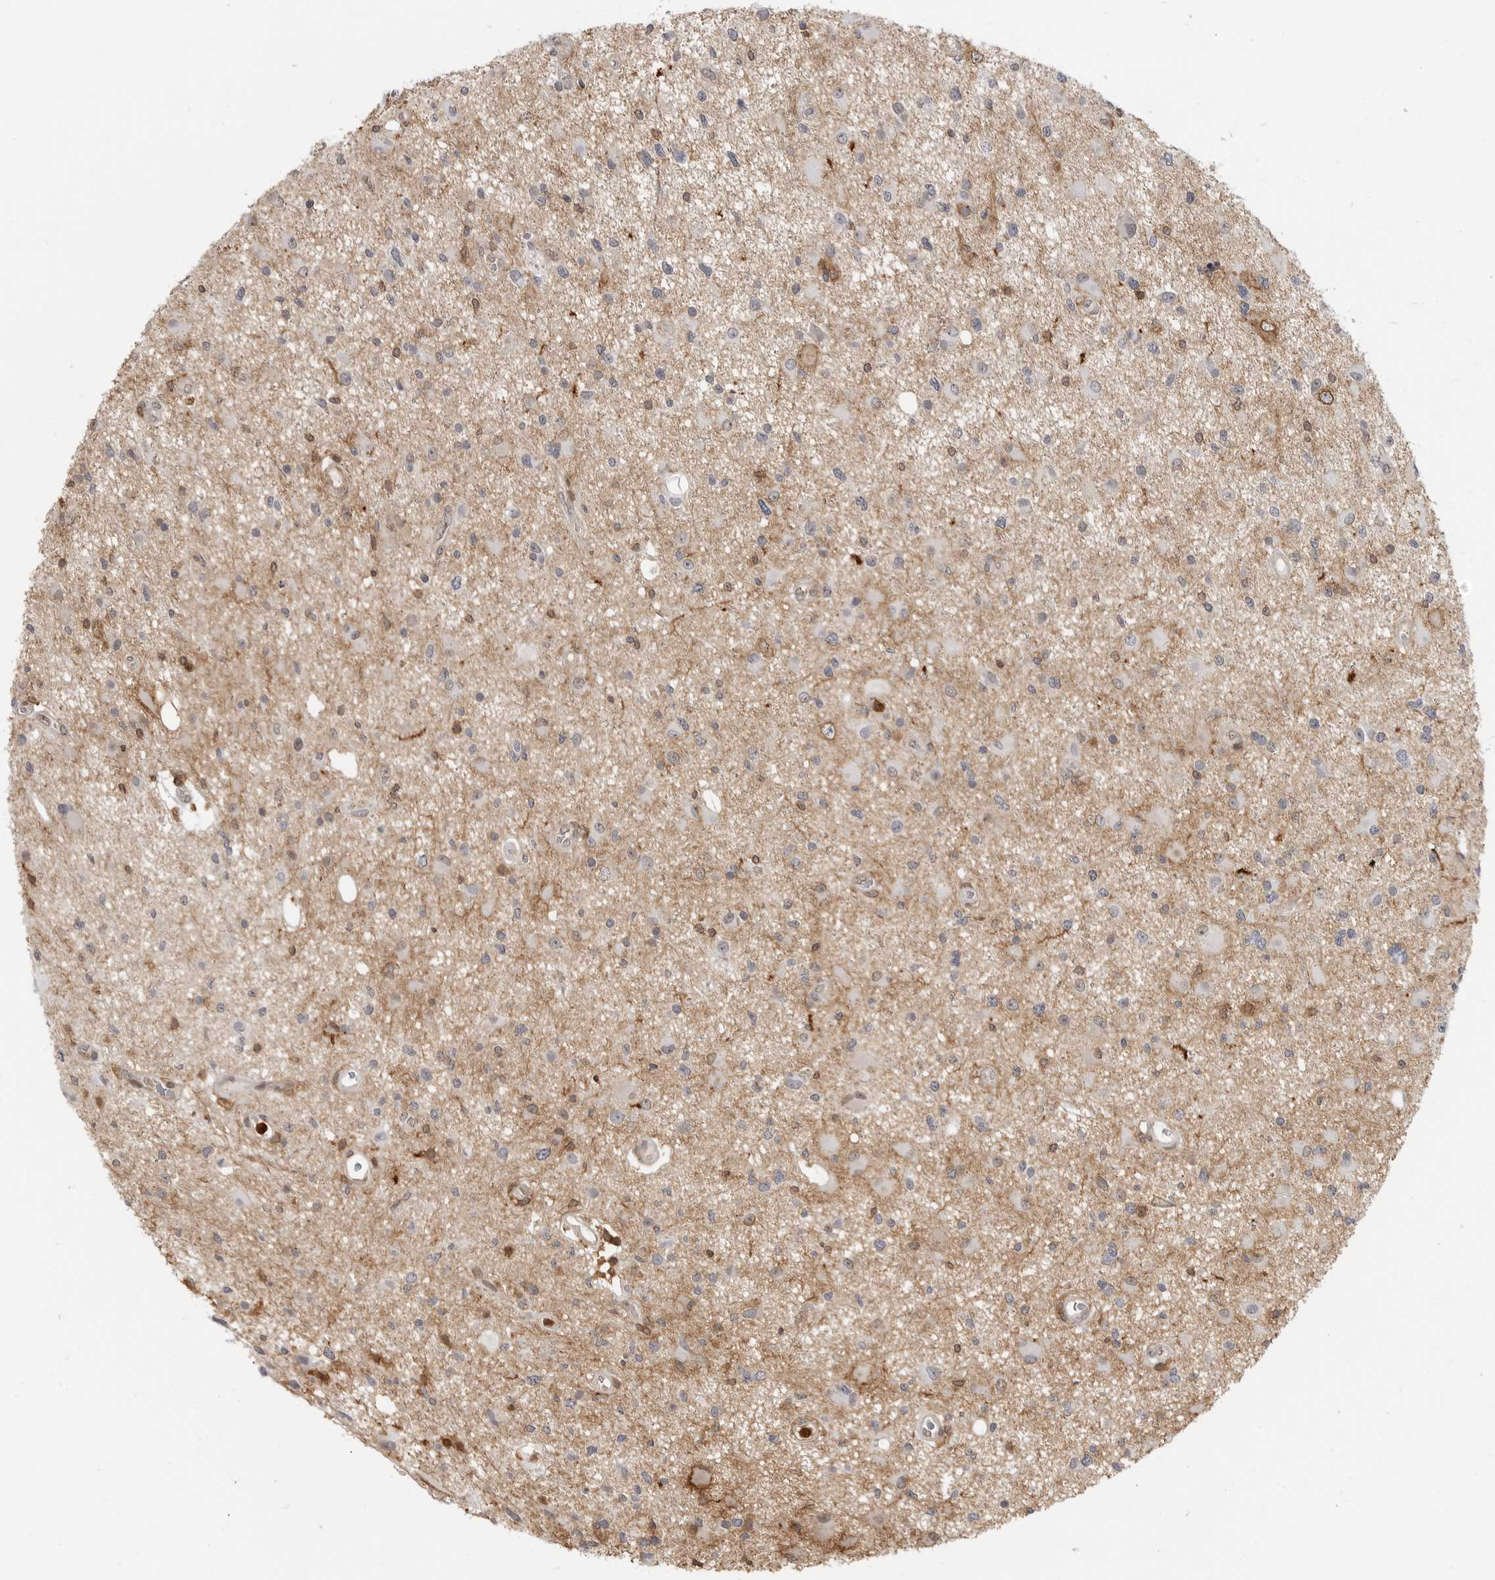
{"staining": {"intensity": "negative", "quantity": "none", "location": "none"}, "tissue": "glioma", "cell_type": "Tumor cells", "image_type": "cancer", "snomed": [{"axis": "morphology", "description": "Glioma, malignant, High grade"}, {"axis": "topography", "description": "Brain"}], "caption": "High magnification brightfield microscopy of glioma stained with DAB (brown) and counterstained with hematoxylin (blue): tumor cells show no significant expression. (Brightfield microscopy of DAB immunohistochemistry (IHC) at high magnification).", "gene": "ANXA11", "patient": {"sex": "male", "age": 33}}